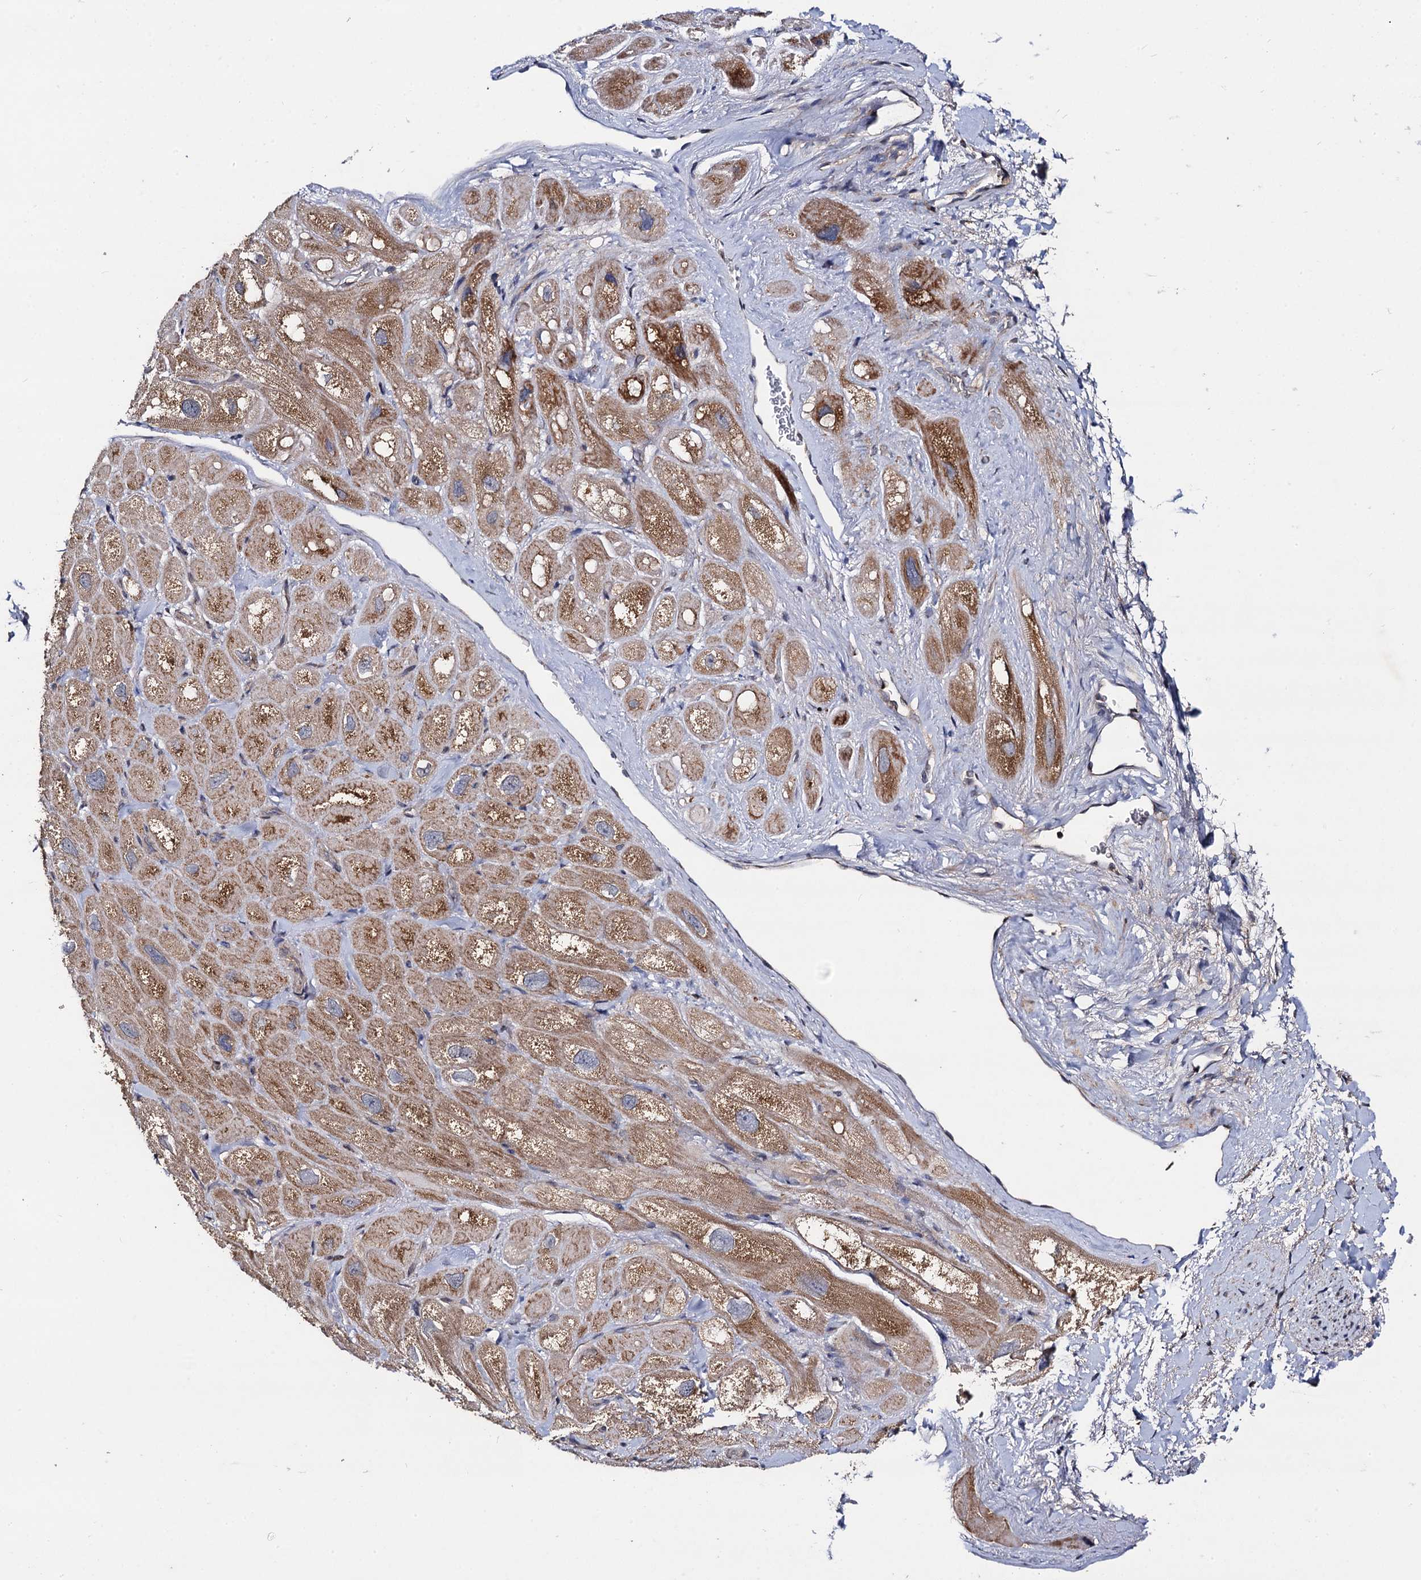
{"staining": {"intensity": "moderate", "quantity": ">75%", "location": "cytoplasmic/membranous"}, "tissue": "heart muscle", "cell_type": "Cardiomyocytes", "image_type": "normal", "snomed": [{"axis": "morphology", "description": "Normal tissue, NOS"}, {"axis": "topography", "description": "Heart"}], "caption": "Immunohistochemistry (IHC) (DAB (3,3'-diaminobenzidine)) staining of benign heart muscle reveals moderate cytoplasmic/membranous protein staining in about >75% of cardiomyocytes.", "gene": "VPS37D", "patient": {"sex": "male", "age": 49}}